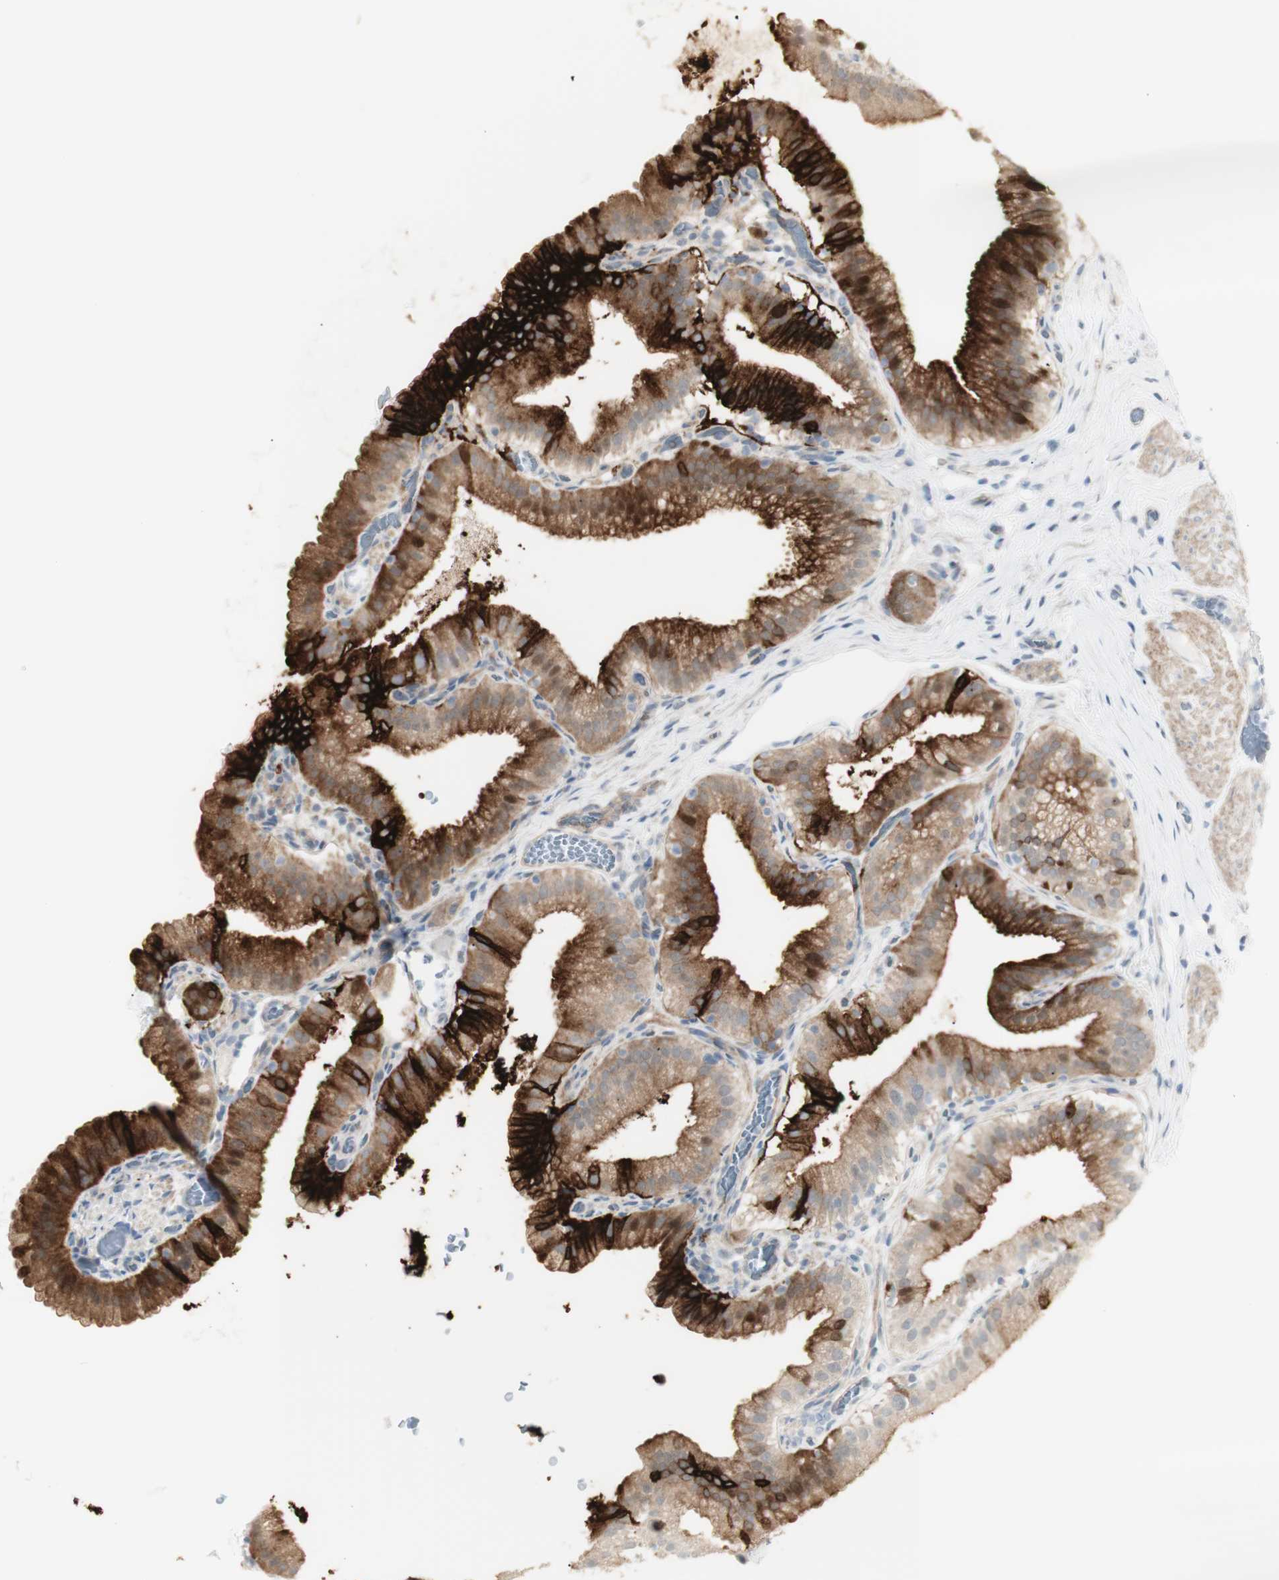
{"staining": {"intensity": "strong", "quantity": ">75%", "location": "cytoplasmic/membranous"}, "tissue": "gallbladder", "cell_type": "Glandular cells", "image_type": "normal", "snomed": [{"axis": "morphology", "description": "Normal tissue, NOS"}, {"axis": "topography", "description": "Gallbladder"}], "caption": "Protein staining reveals strong cytoplasmic/membranous positivity in about >75% of glandular cells in unremarkable gallbladder. Ihc stains the protein in brown and the nuclei are stained blue.", "gene": "NDST4", "patient": {"sex": "male", "age": 54}}